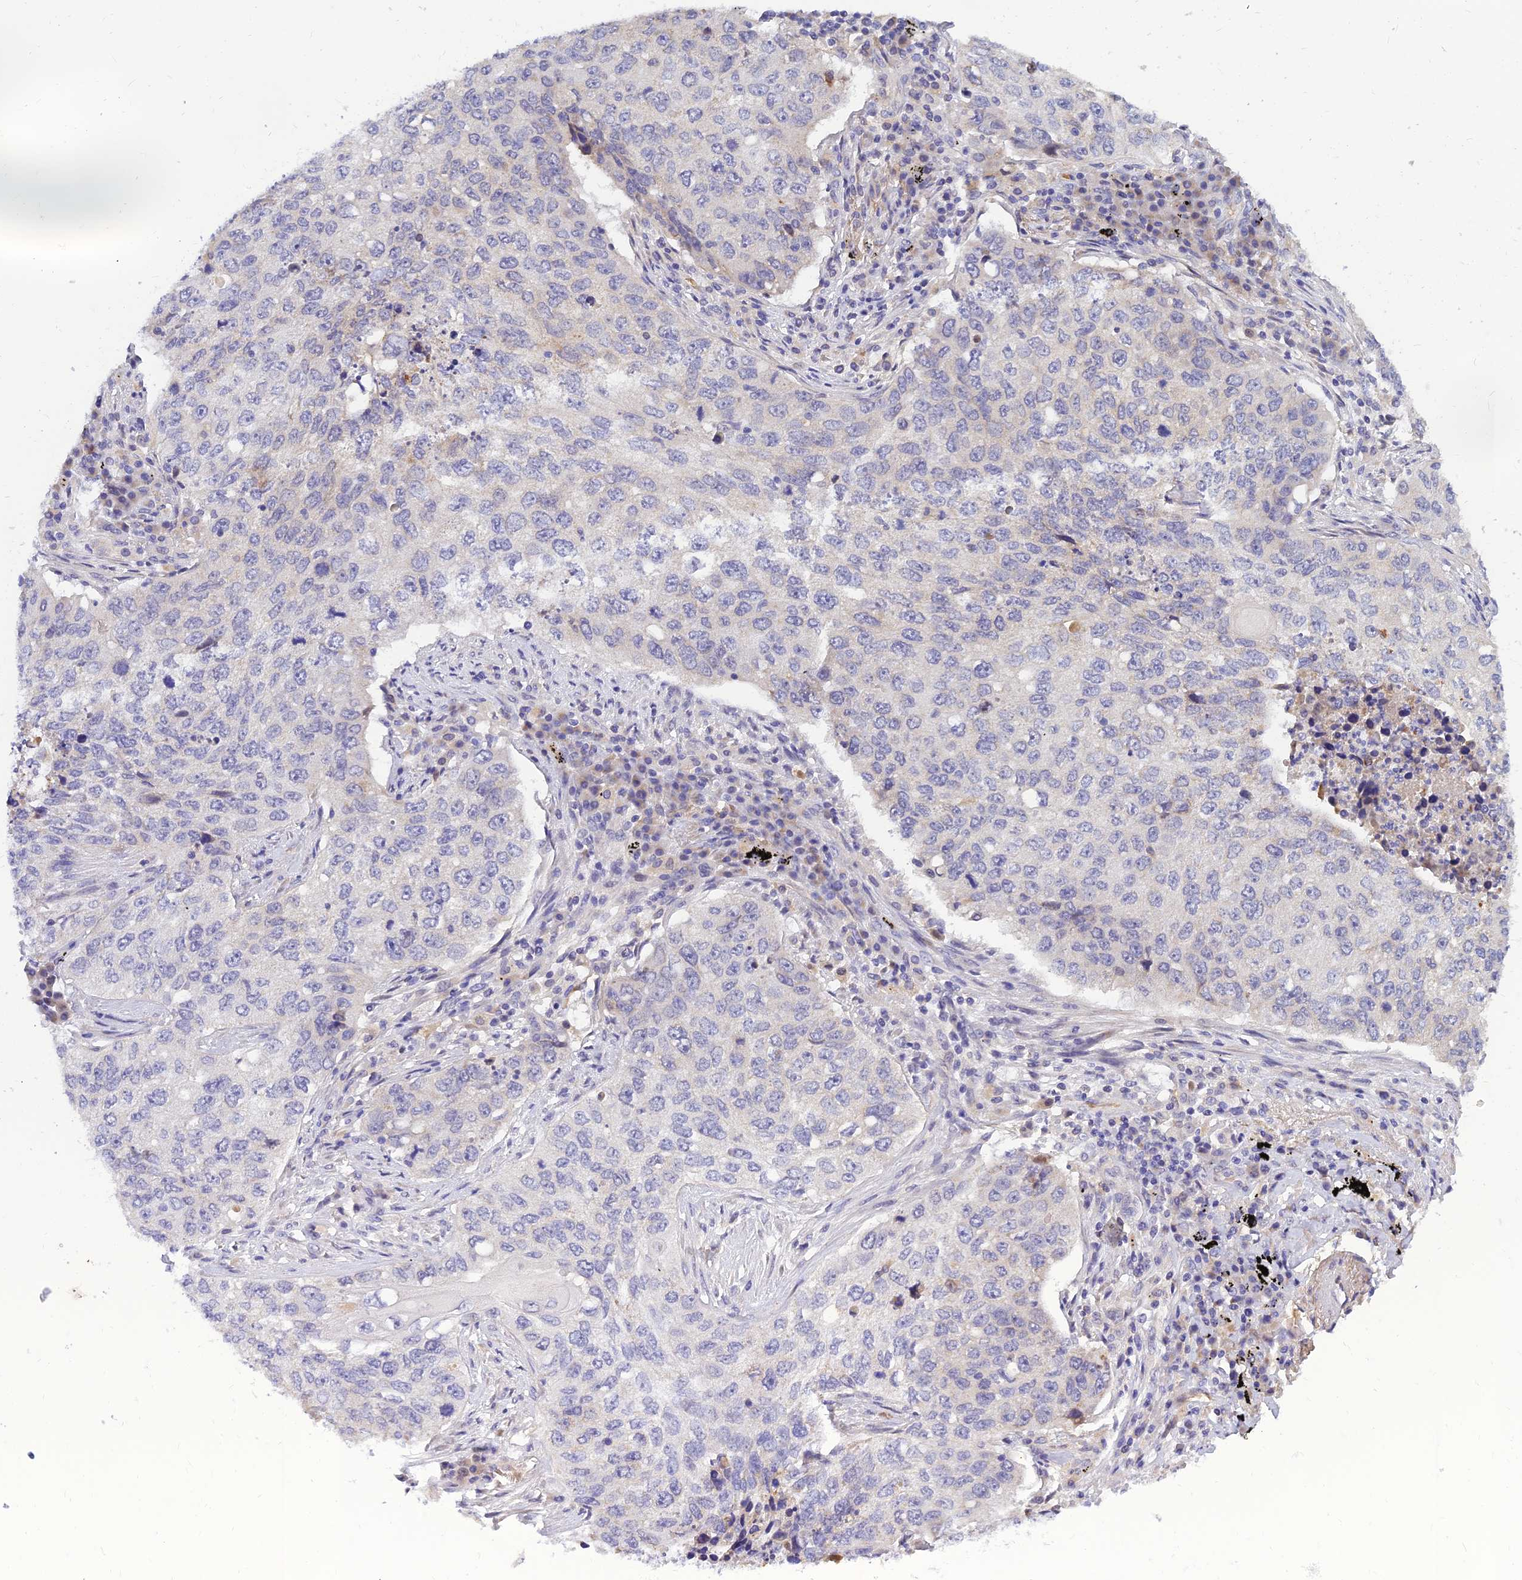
{"staining": {"intensity": "negative", "quantity": "none", "location": "none"}, "tissue": "lung cancer", "cell_type": "Tumor cells", "image_type": "cancer", "snomed": [{"axis": "morphology", "description": "Squamous cell carcinoma, NOS"}, {"axis": "topography", "description": "Lung"}], "caption": "A high-resolution image shows immunohistochemistry staining of lung cancer, which demonstrates no significant positivity in tumor cells.", "gene": "ANKS4B", "patient": {"sex": "female", "age": 63}}